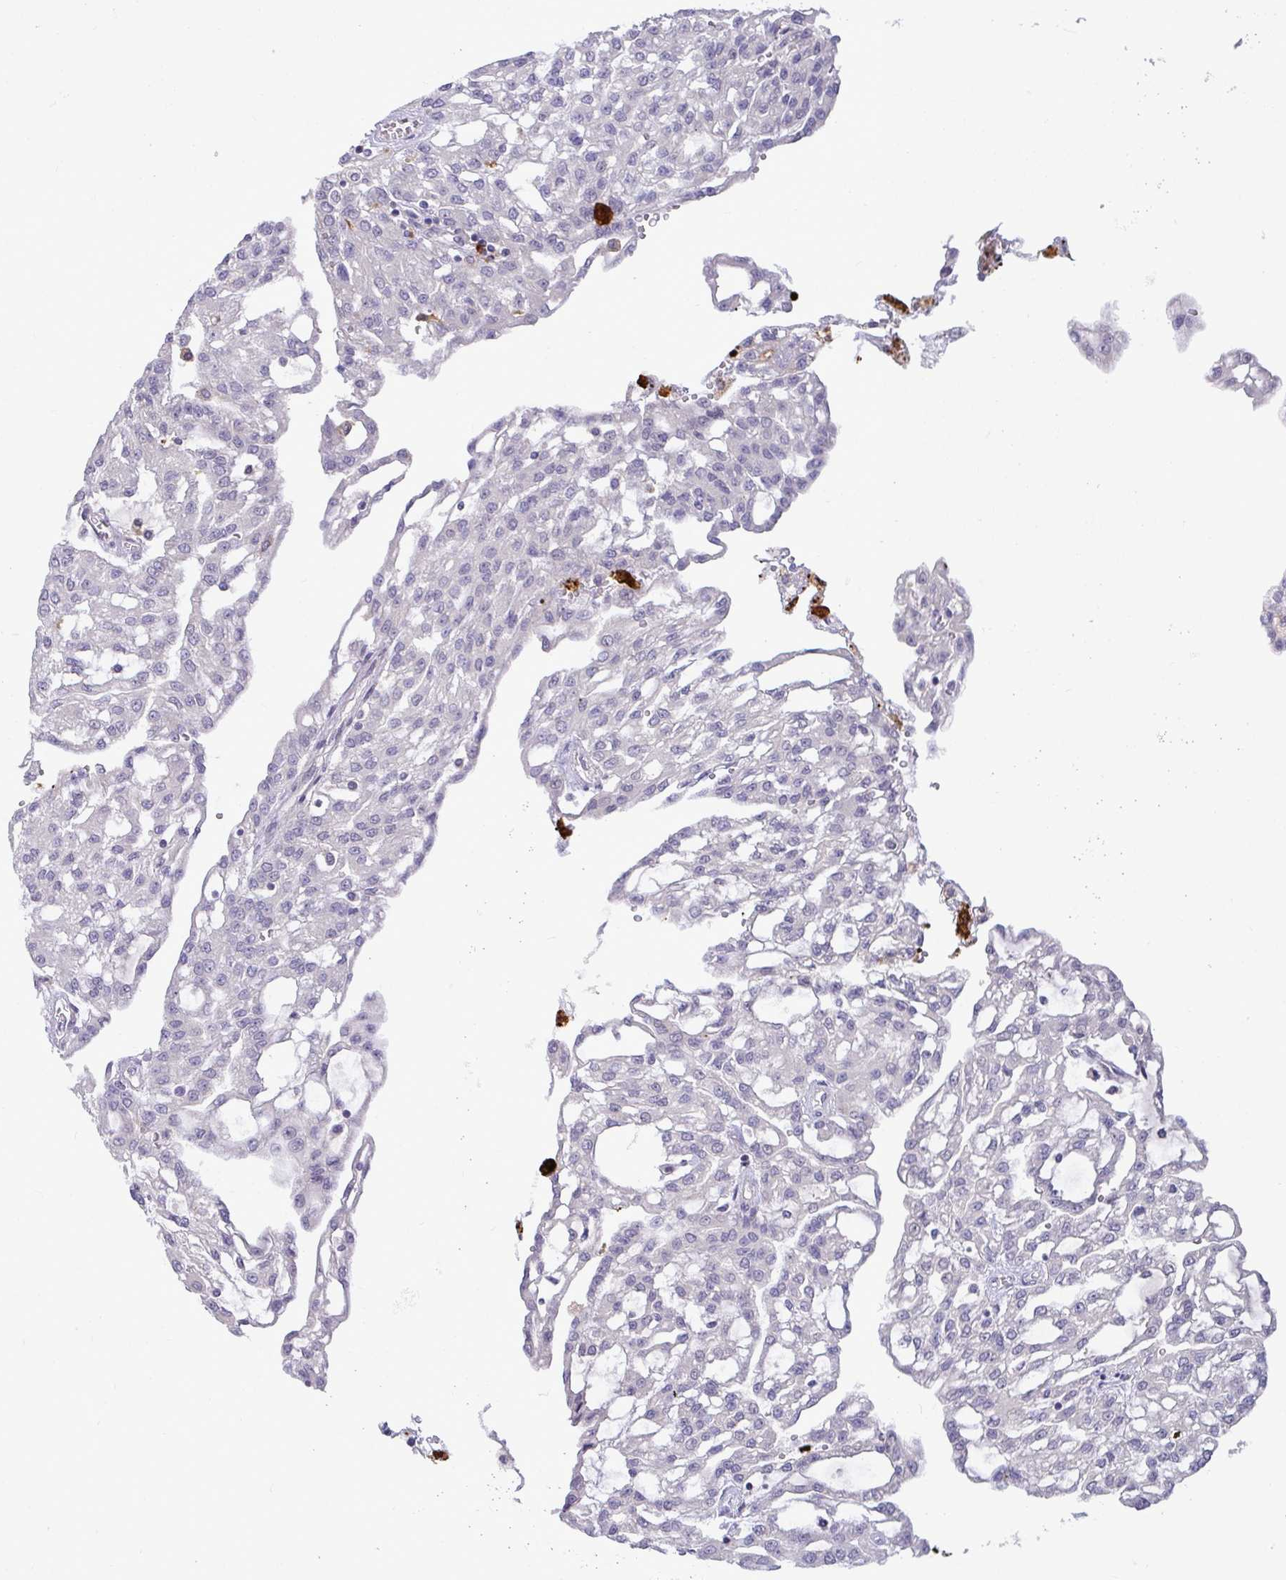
{"staining": {"intensity": "negative", "quantity": "none", "location": "none"}, "tissue": "renal cancer", "cell_type": "Tumor cells", "image_type": "cancer", "snomed": [{"axis": "morphology", "description": "Adenocarcinoma, NOS"}, {"axis": "topography", "description": "Kidney"}], "caption": "This is a photomicrograph of IHC staining of renal cancer (adenocarcinoma), which shows no staining in tumor cells. (Stains: DAB IHC with hematoxylin counter stain, Microscopy: brightfield microscopy at high magnification).", "gene": "SRRM4", "patient": {"sex": "male", "age": 63}}